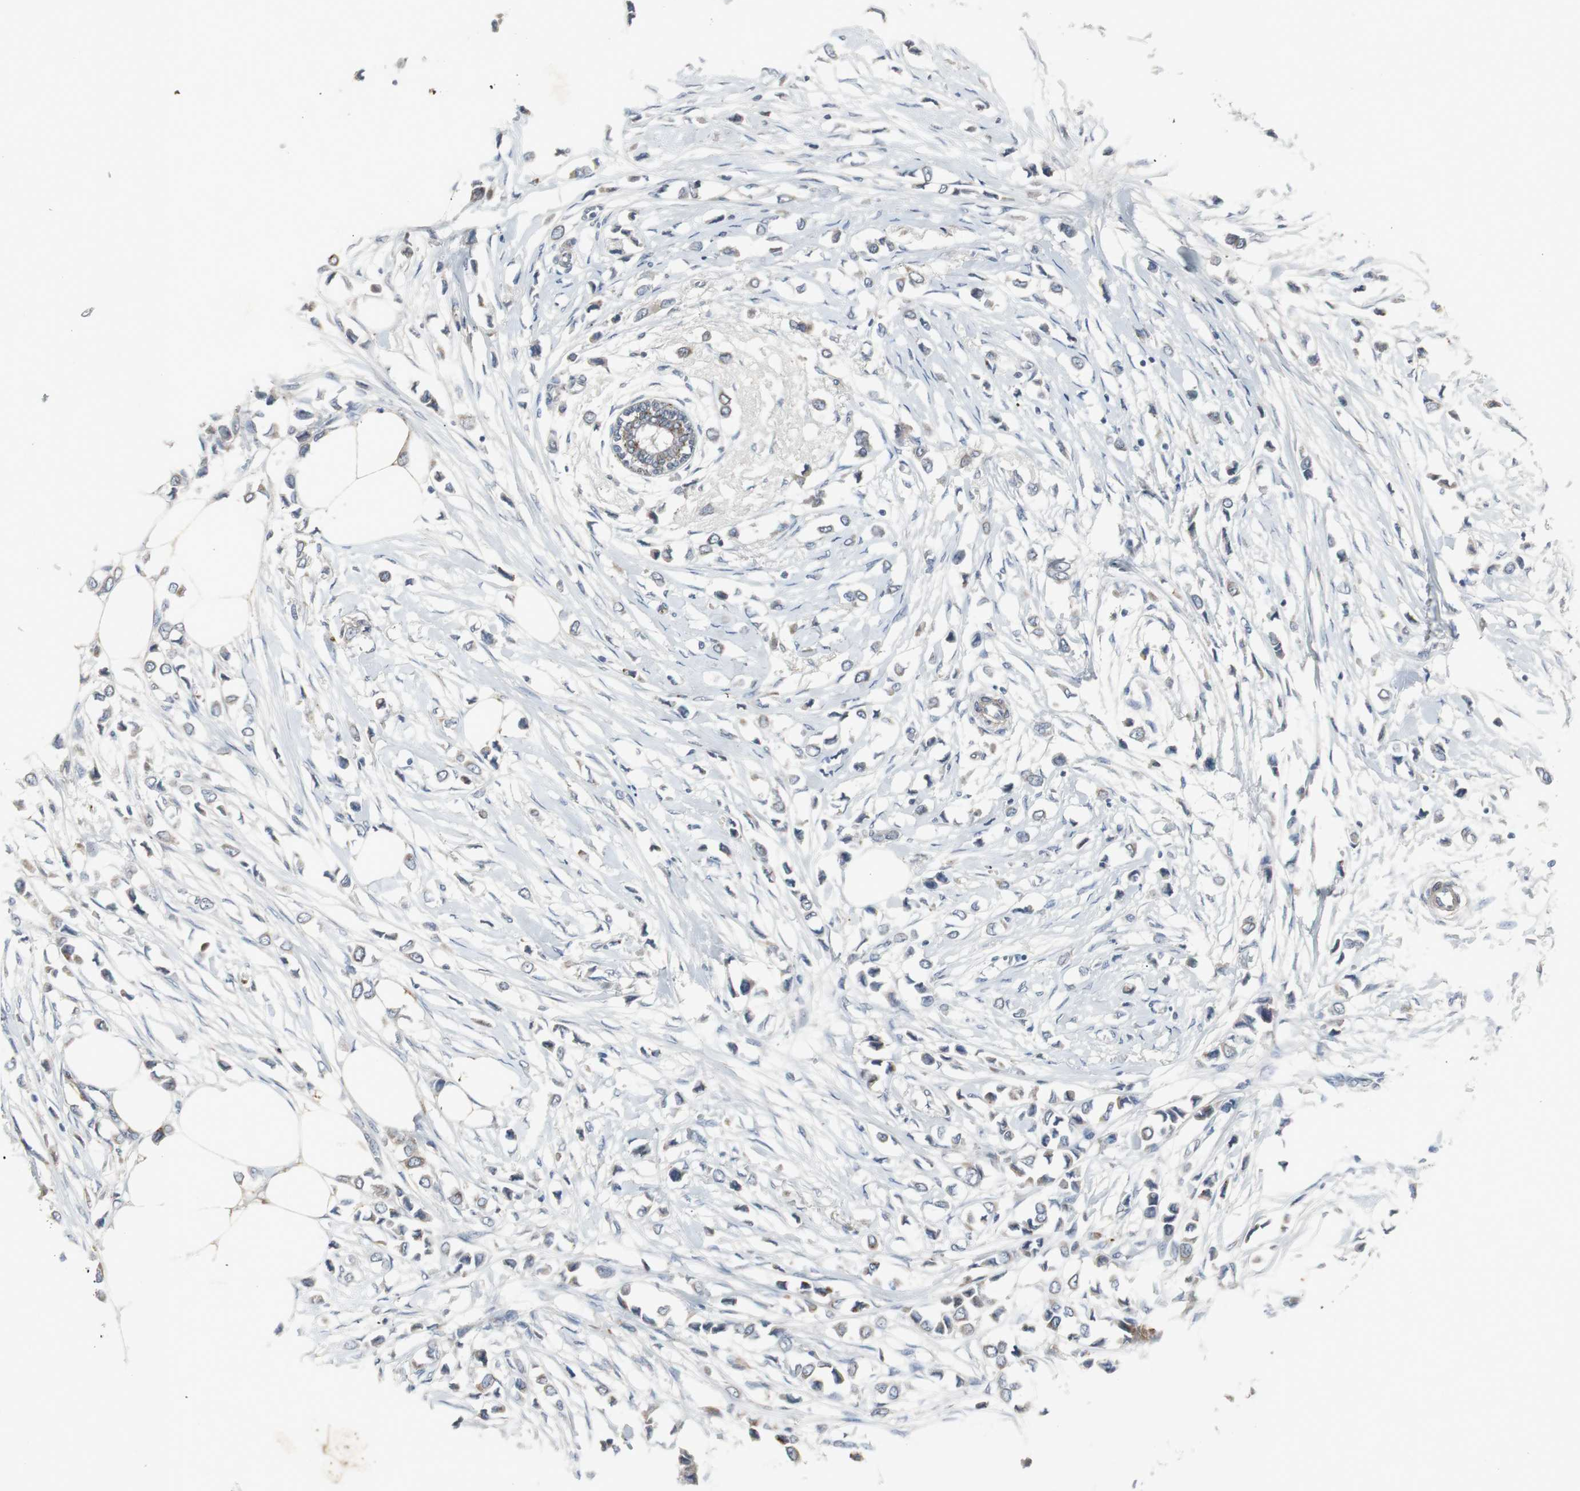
{"staining": {"intensity": "moderate", "quantity": "<25%", "location": "cytoplasmic/membranous"}, "tissue": "breast cancer", "cell_type": "Tumor cells", "image_type": "cancer", "snomed": [{"axis": "morphology", "description": "Lobular carcinoma"}, {"axis": "topography", "description": "Breast"}], "caption": "Breast cancer (lobular carcinoma) stained for a protein (brown) displays moderate cytoplasmic/membranous positive expression in approximately <25% of tumor cells.", "gene": "GBA1", "patient": {"sex": "female", "age": 51}}